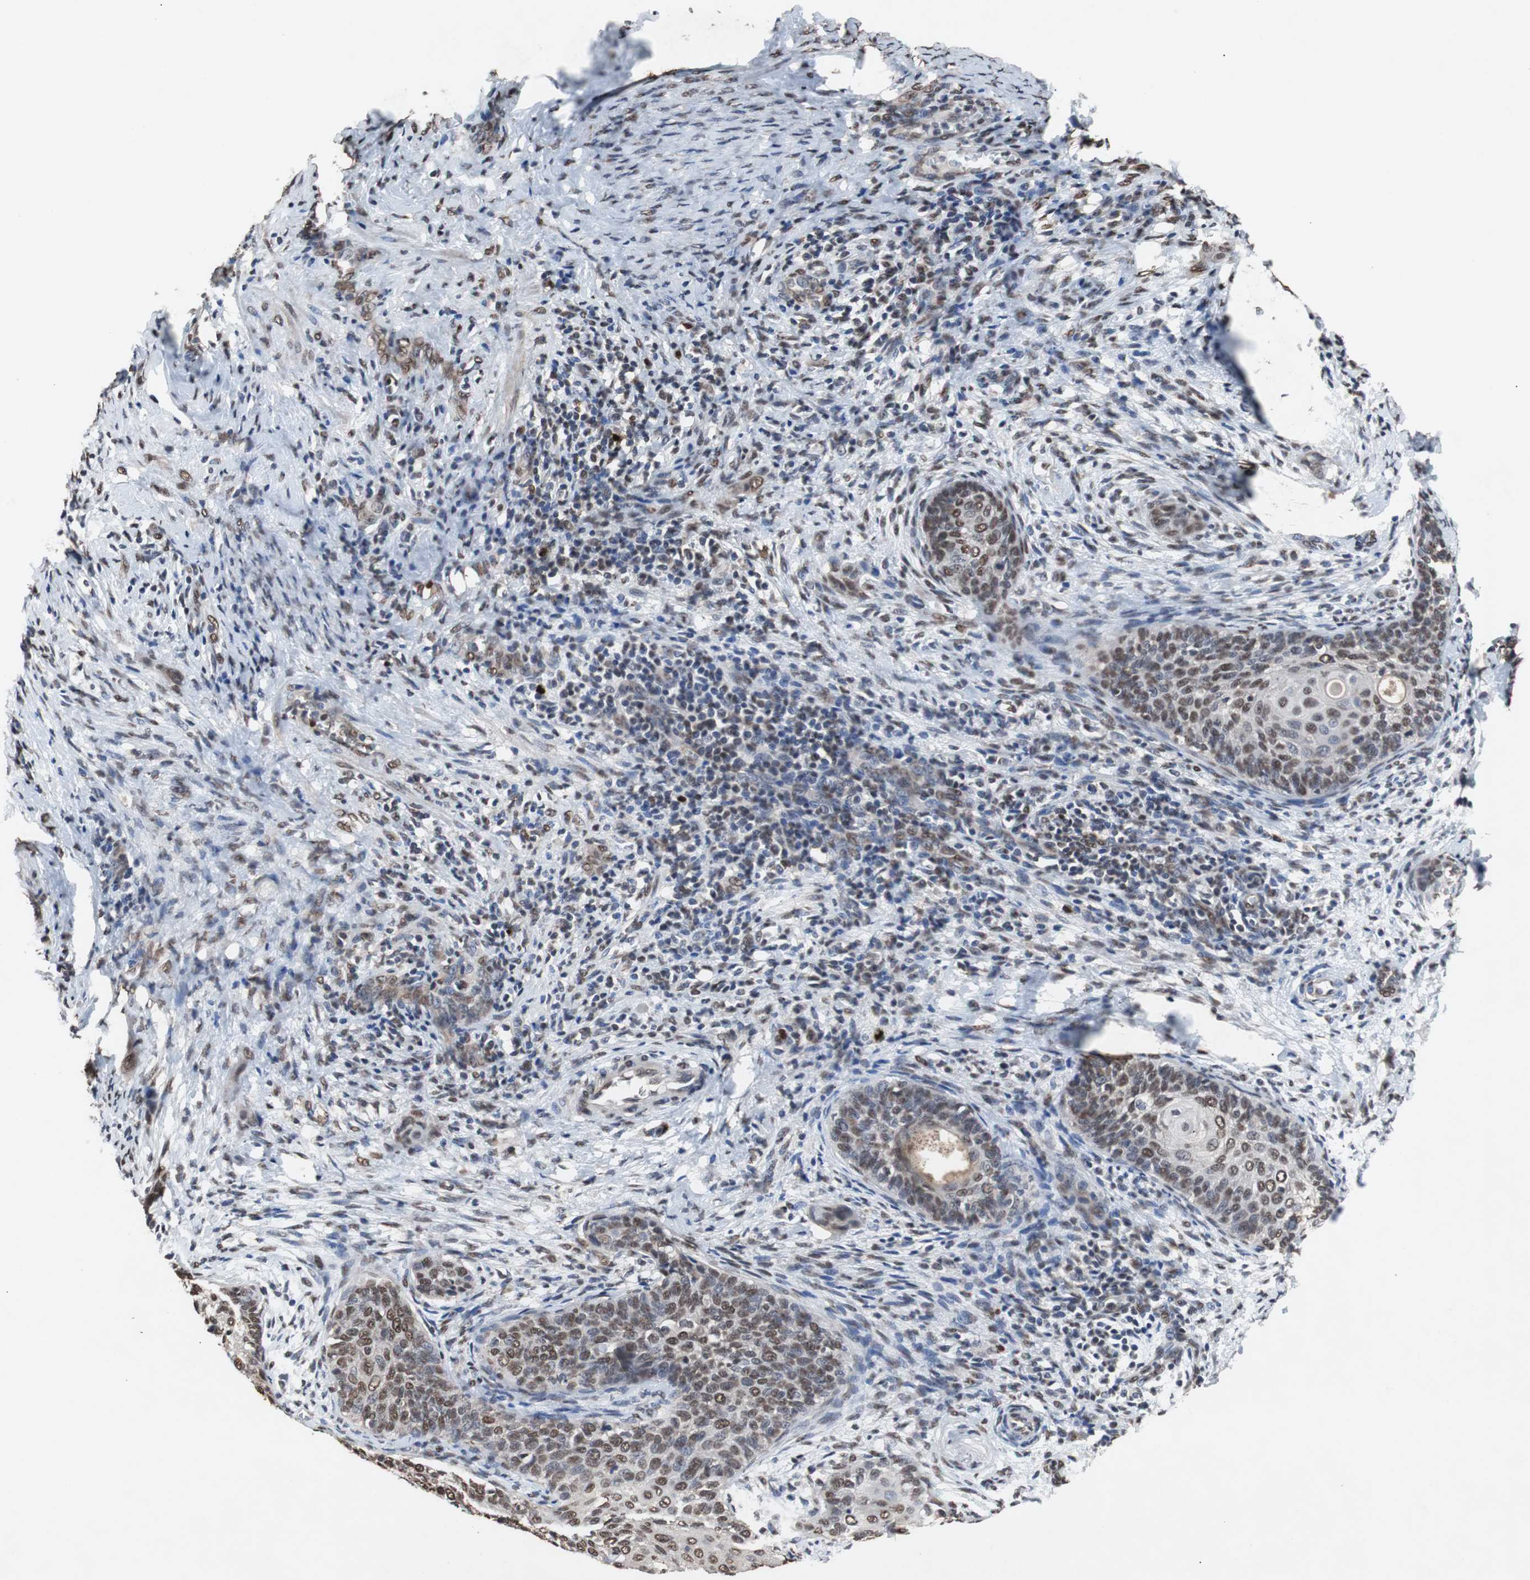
{"staining": {"intensity": "moderate", "quantity": "25%-75%", "location": "nuclear"}, "tissue": "cervical cancer", "cell_type": "Tumor cells", "image_type": "cancer", "snomed": [{"axis": "morphology", "description": "Squamous cell carcinoma, NOS"}, {"axis": "topography", "description": "Cervix"}], "caption": "A brown stain highlights moderate nuclear staining of a protein in human cervical cancer (squamous cell carcinoma) tumor cells. (Brightfield microscopy of DAB IHC at high magnification).", "gene": "MED27", "patient": {"sex": "female", "age": 33}}